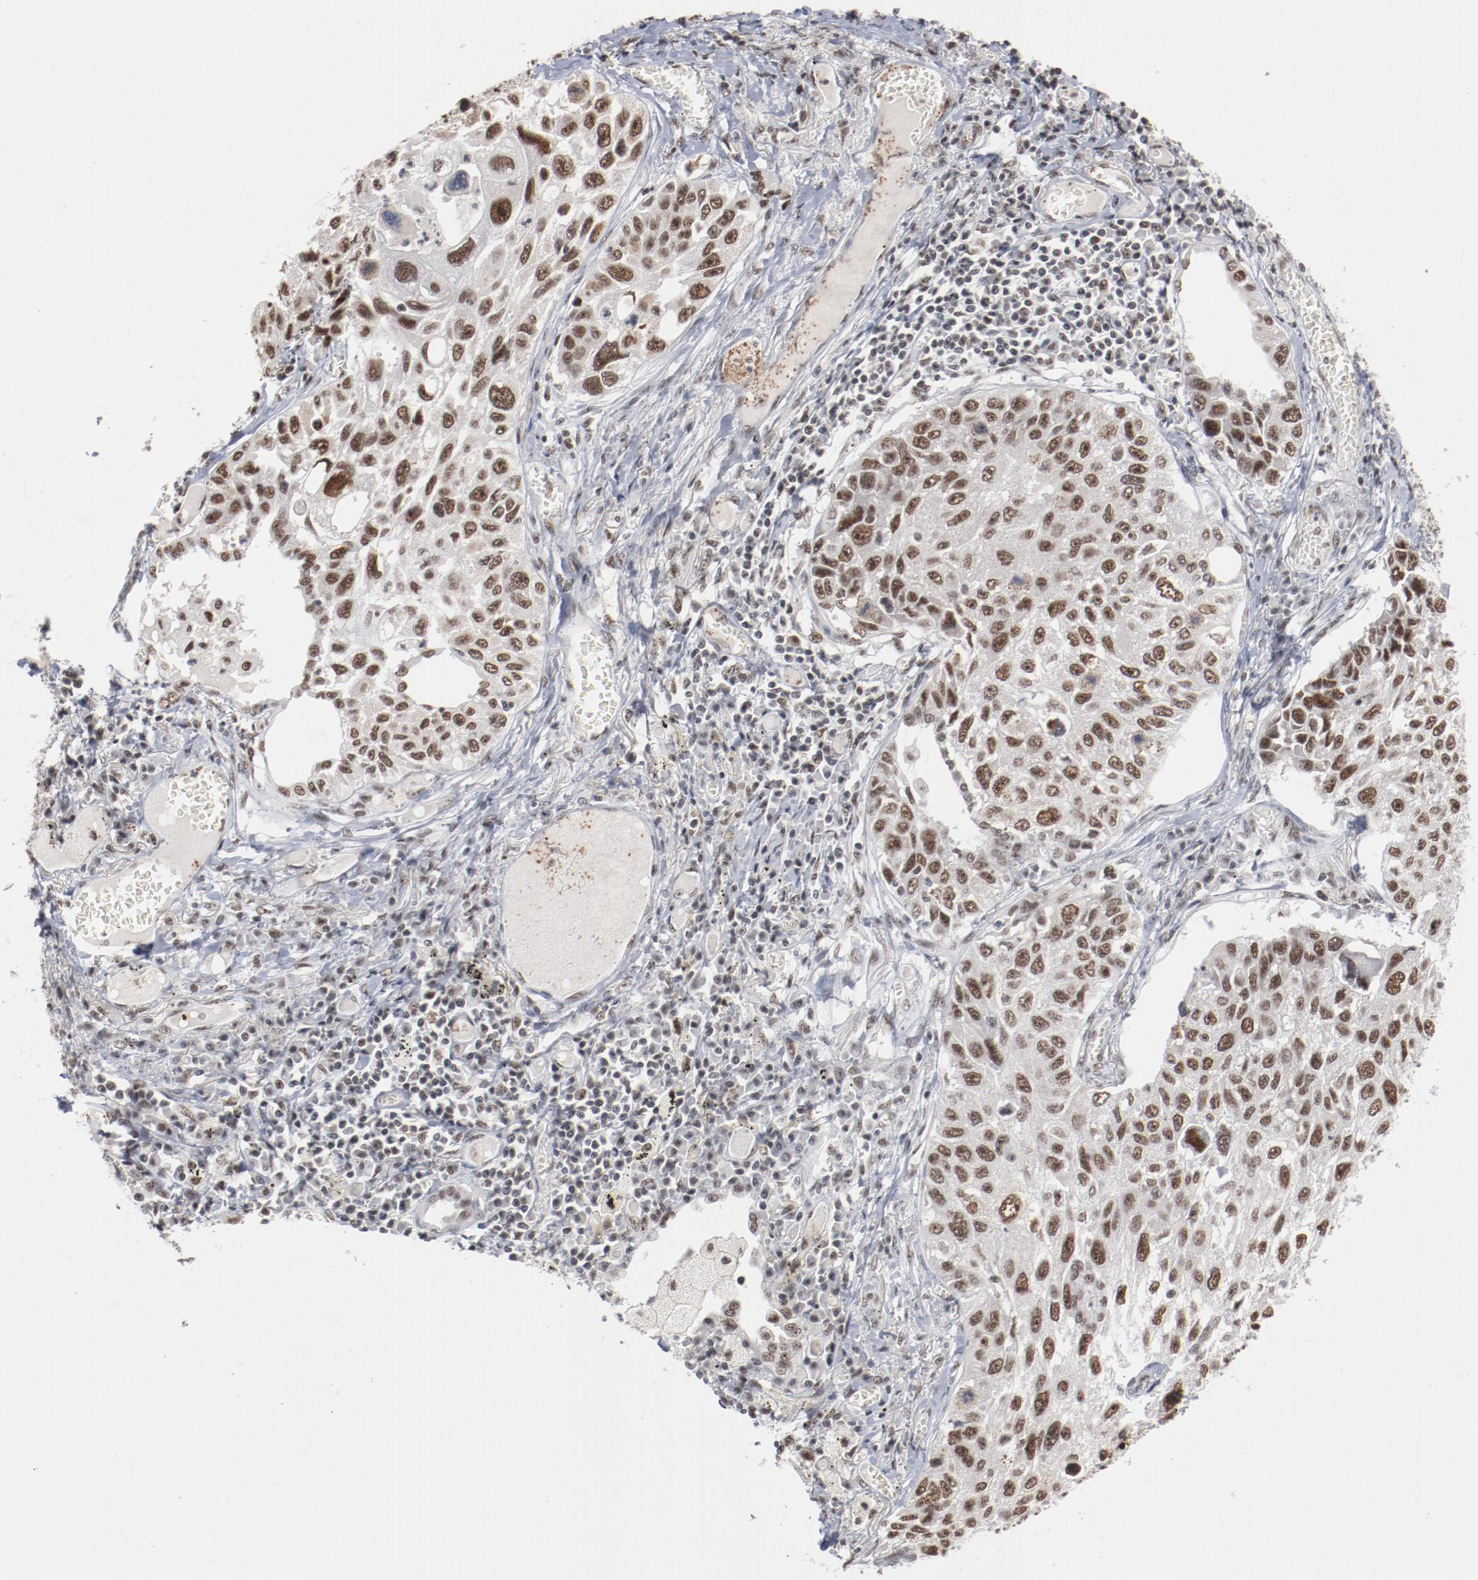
{"staining": {"intensity": "moderate", "quantity": ">75%", "location": "cytoplasmic/membranous,nuclear"}, "tissue": "lung cancer", "cell_type": "Tumor cells", "image_type": "cancer", "snomed": [{"axis": "morphology", "description": "Squamous cell carcinoma, NOS"}, {"axis": "topography", "description": "Lung"}], "caption": "IHC staining of squamous cell carcinoma (lung), which displays medium levels of moderate cytoplasmic/membranous and nuclear expression in about >75% of tumor cells indicating moderate cytoplasmic/membranous and nuclear protein positivity. The staining was performed using DAB (brown) for protein detection and nuclei were counterstained in hematoxylin (blue).", "gene": "BUB3", "patient": {"sex": "male", "age": 71}}